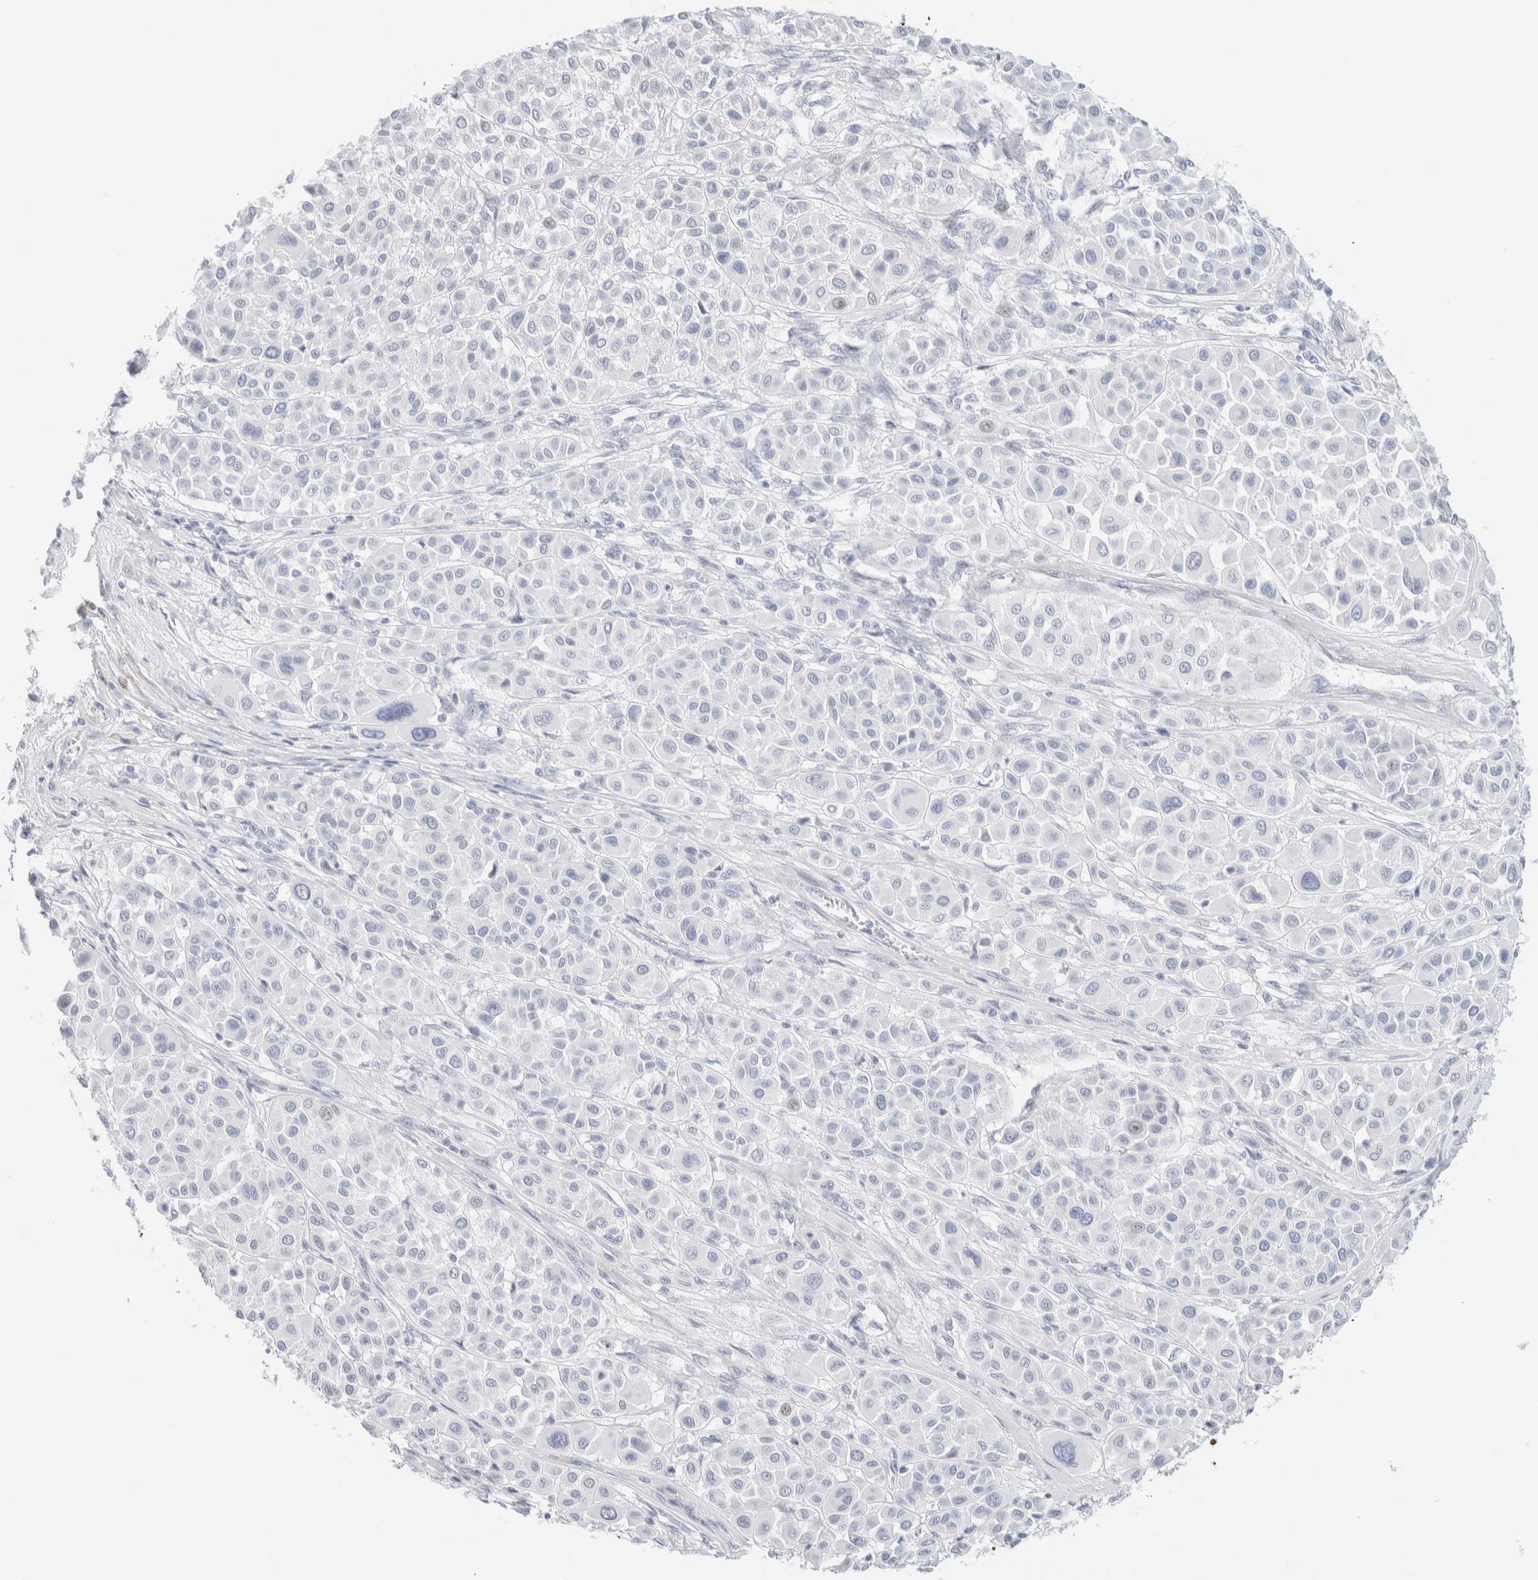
{"staining": {"intensity": "negative", "quantity": "none", "location": "none"}, "tissue": "melanoma", "cell_type": "Tumor cells", "image_type": "cancer", "snomed": [{"axis": "morphology", "description": "Malignant melanoma, Metastatic site"}, {"axis": "topography", "description": "Soft tissue"}], "caption": "Protein analysis of malignant melanoma (metastatic site) shows no significant staining in tumor cells.", "gene": "AFMID", "patient": {"sex": "male", "age": 41}}